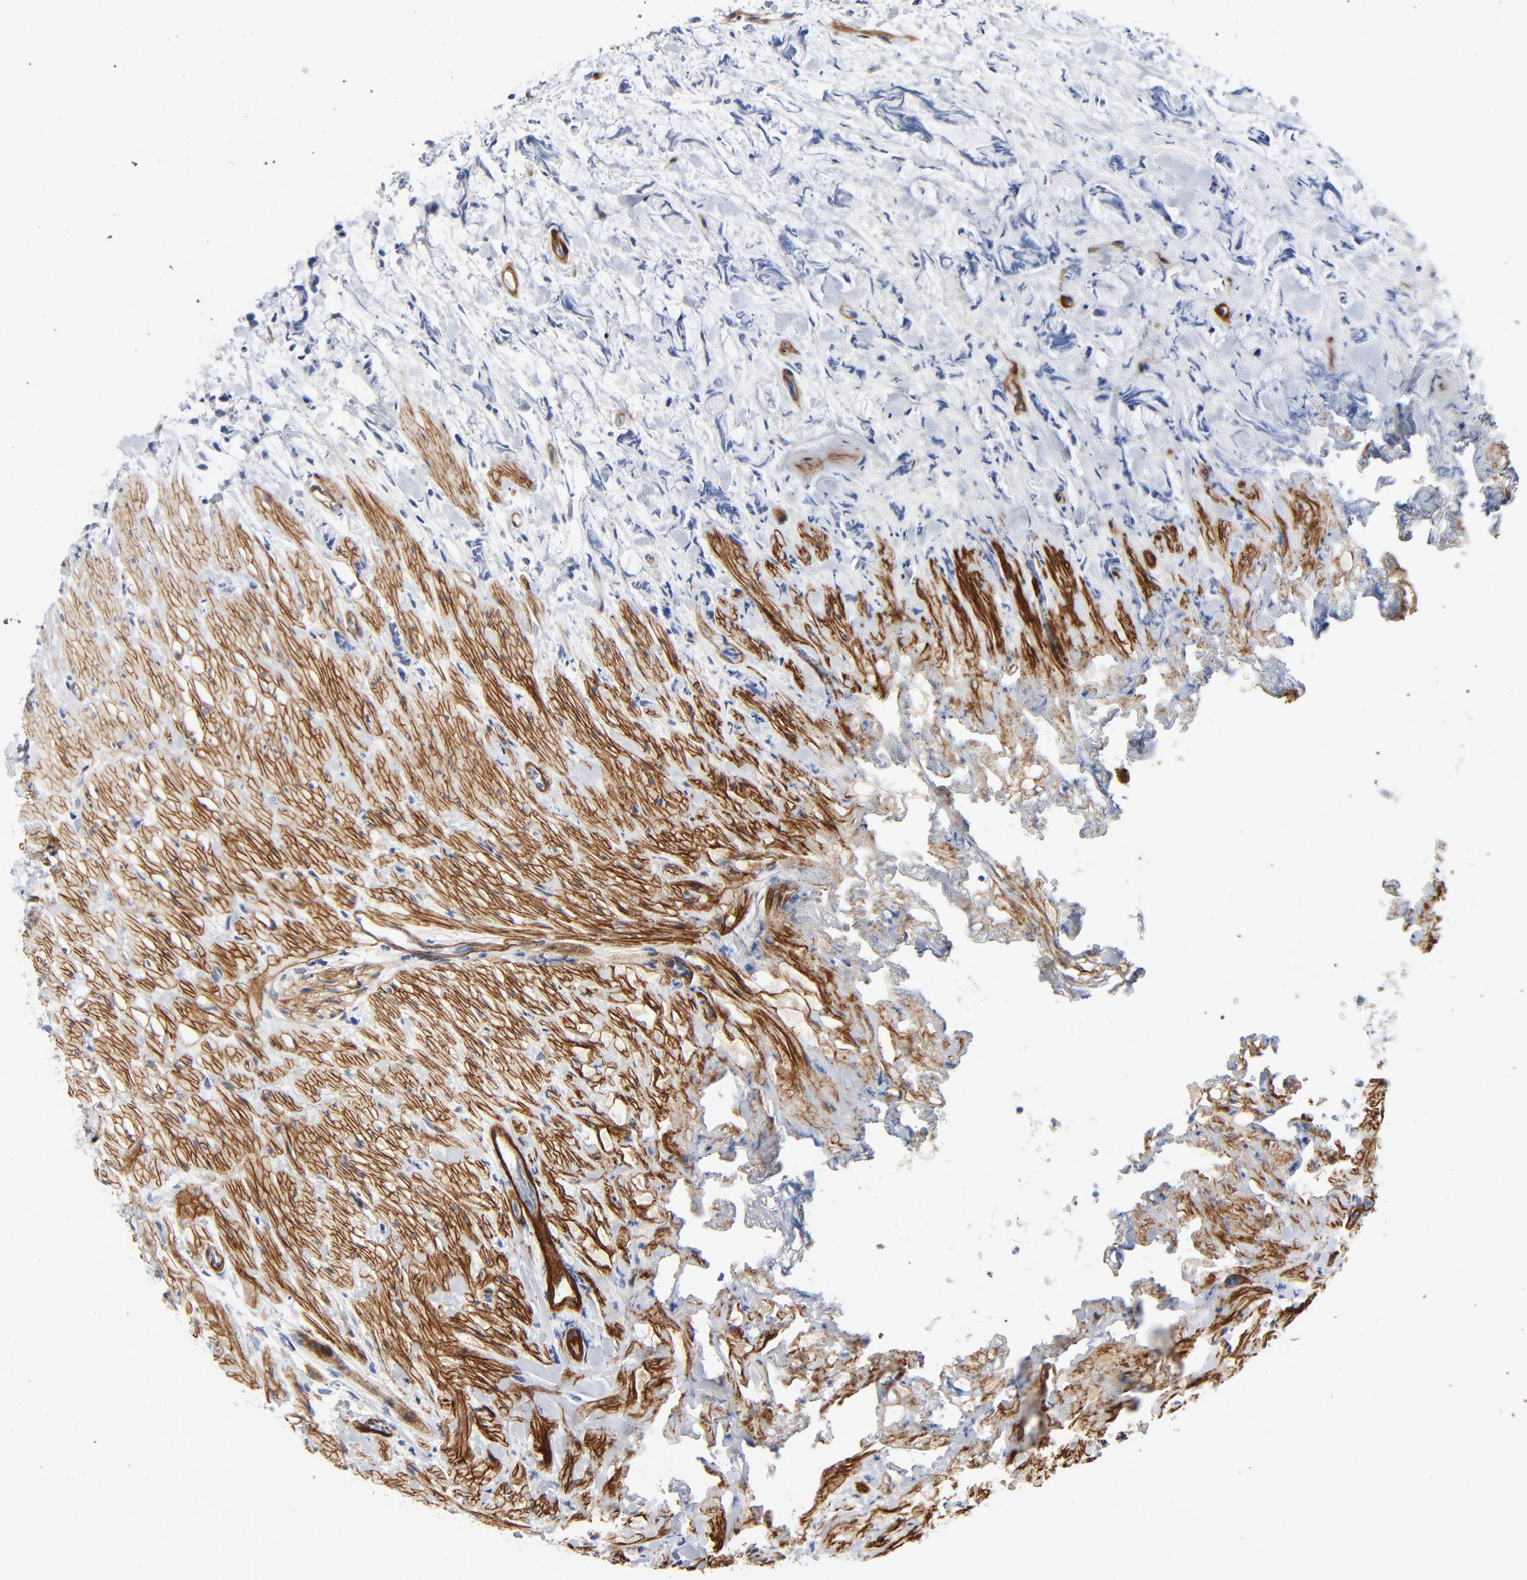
{"staining": {"intensity": "negative", "quantity": "none", "location": "none"}, "tissue": "colorectal cancer", "cell_type": "Tumor cells", "image_type": "cancer", "snomed": [{"axis": "morphology", "description": "Adenocarcinoma, NOS"}, {"axis": "topography", "description": "Colon"}], "caption": "Immunohistochemistry of colorectal cancer (adenocarcinoma) demonstrates no expression in tumor cells.", "gene": "LAMC1", "patient": {"sex": "male", "age": 14}}